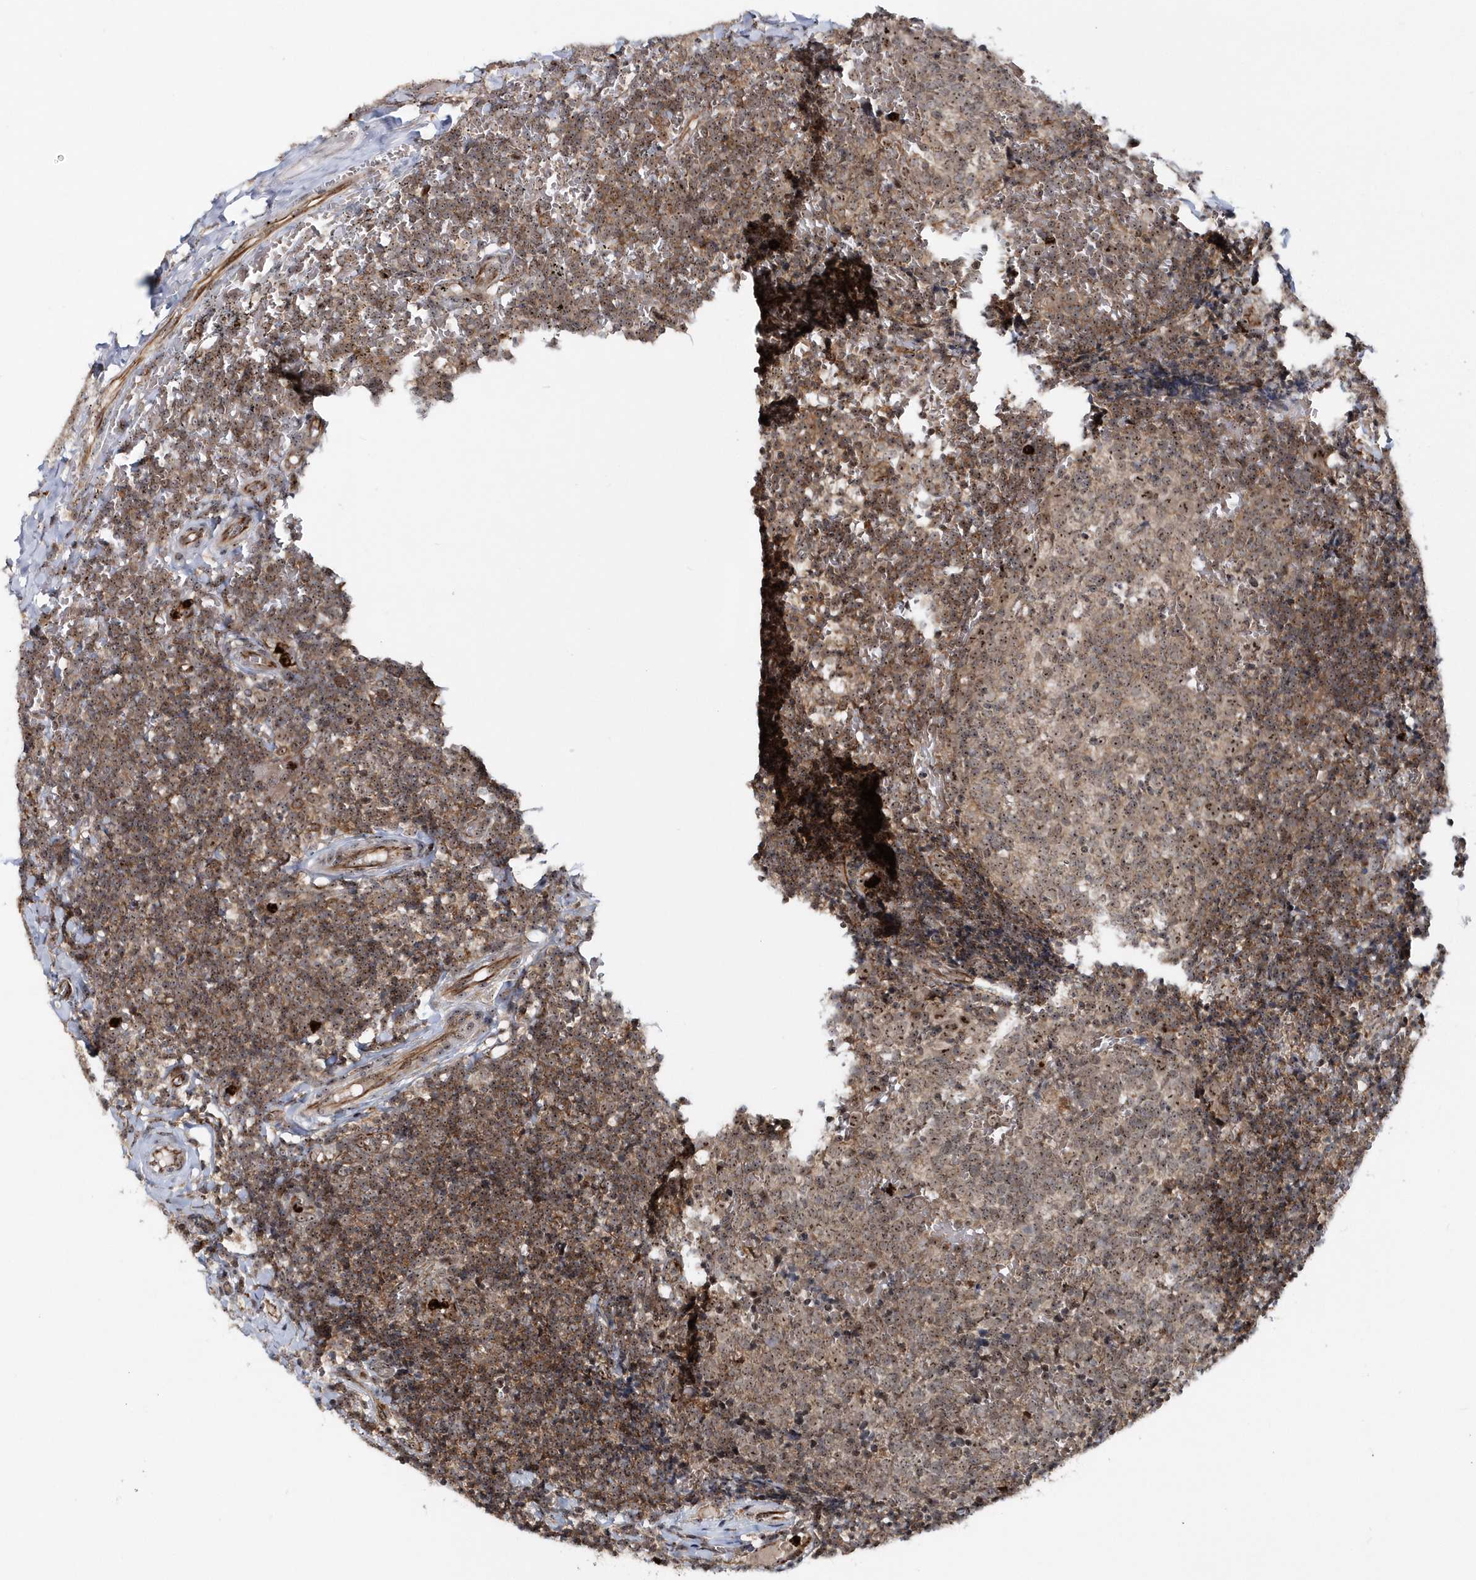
{"staining": {"intensity": "weak", "quantity": "25%-75%", "location": "nuclear"}, "tissue": "tonsil", "cell_type": "Germinal center cells", "image_type": "normal", "snomed": [{"axis": "morphology", "description": "Normal tissue, NOS"}, {"axis": "topography", "description": "Tonsil"}], "caption": "Protein expression analysis of benign human tonsil reveals weak nuclear expression in about 25%-75% of germinal center cells.", "gene": "SOWAHB", "patient": {"sex": "female", "age": 19}}